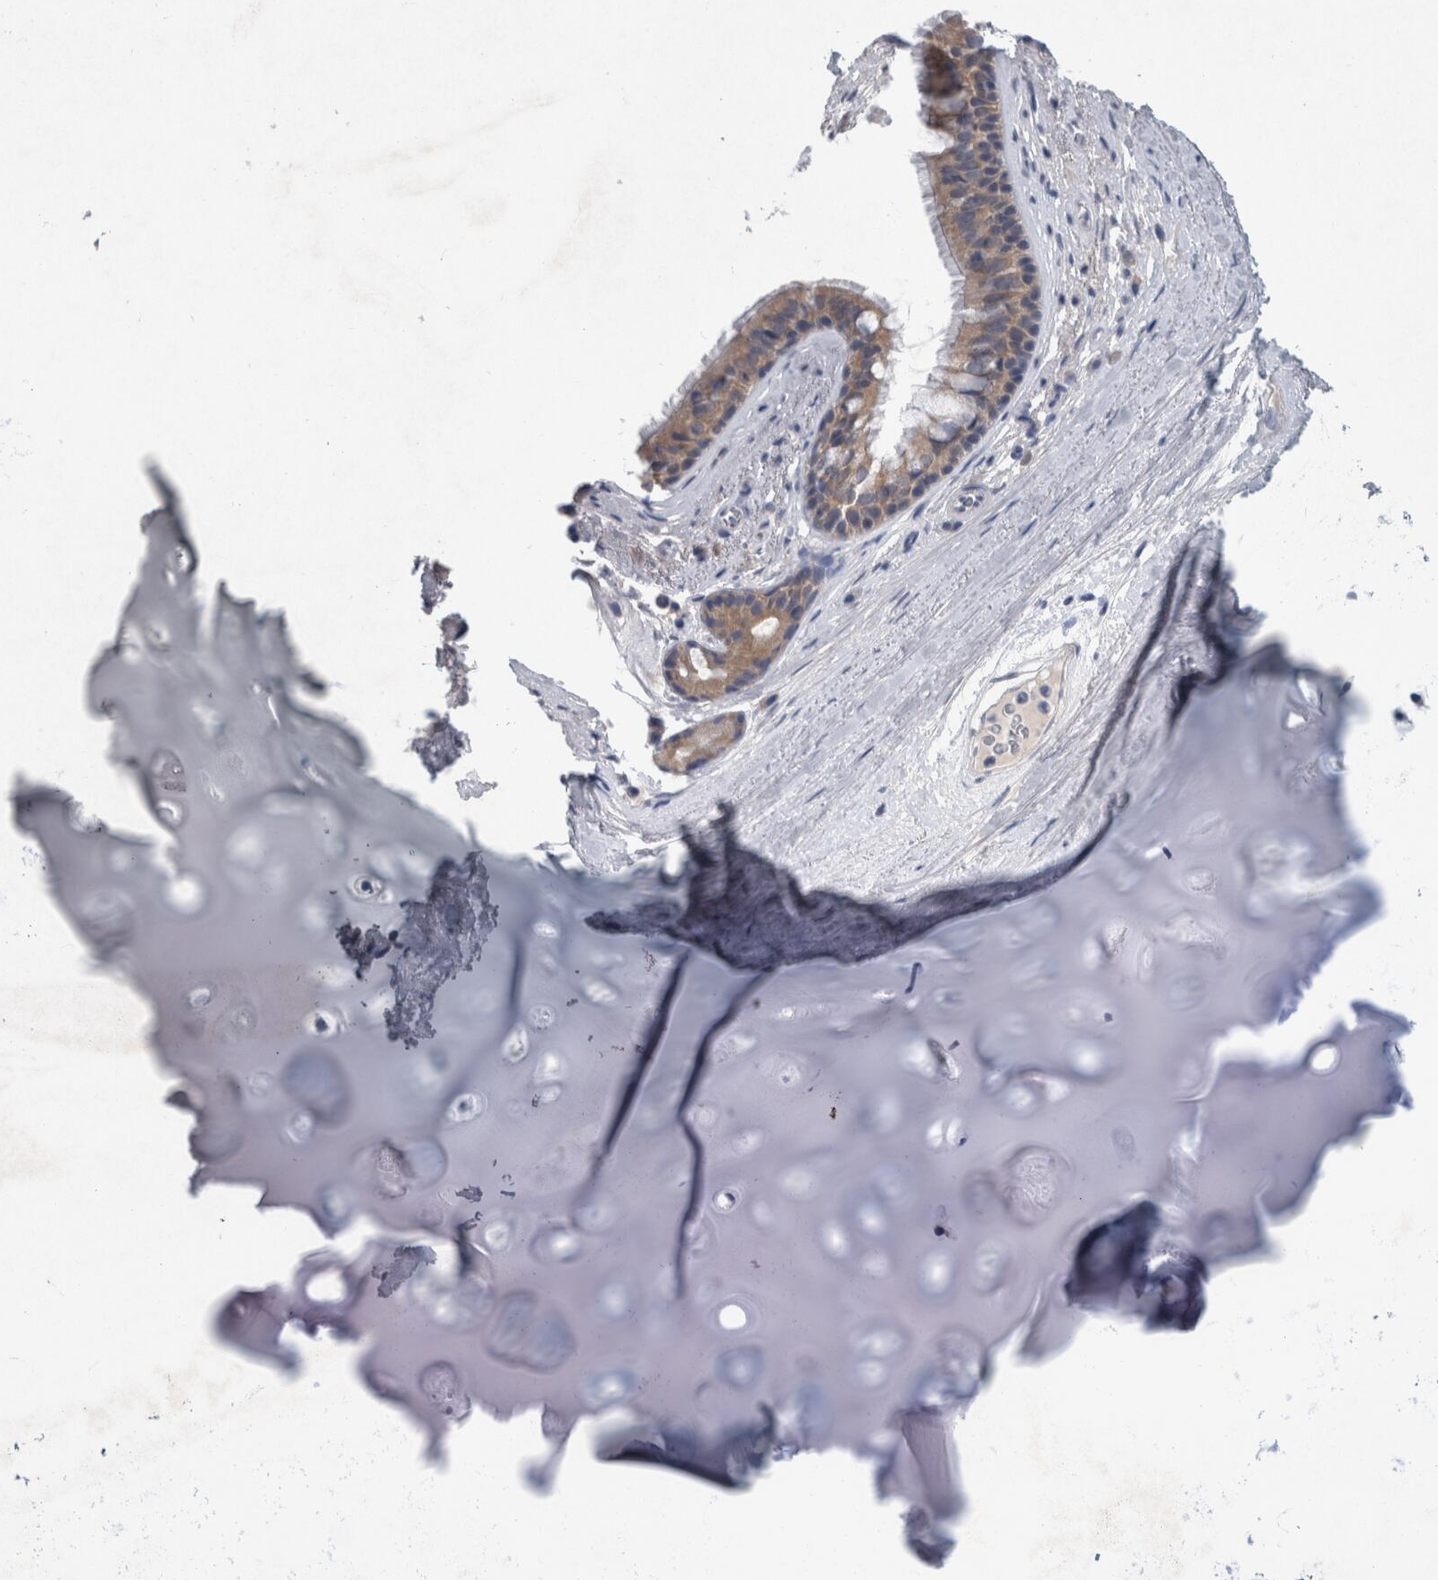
{"staining": {"intensity": "weak", "quantity": ">75%", "location": "cytoplasmic/membranous"}, "tissue": "bronchus", "cell_type": "Respiratory epithelial cells", "image_type": "normal", "snomed": [{"axis": "morphology", "description": "Normal tissue, NOS"}, {"axis": "topography", "description": "Cartilage tissue"}], "caption": "Respiratory epithelial cells demonstrate low levels of weak cytoplasmic/membranous staining in about >75% of cells in unremarkable bronchus.", "gene": "FAM83H", "patient": {"sex": "female", "age": 63}}